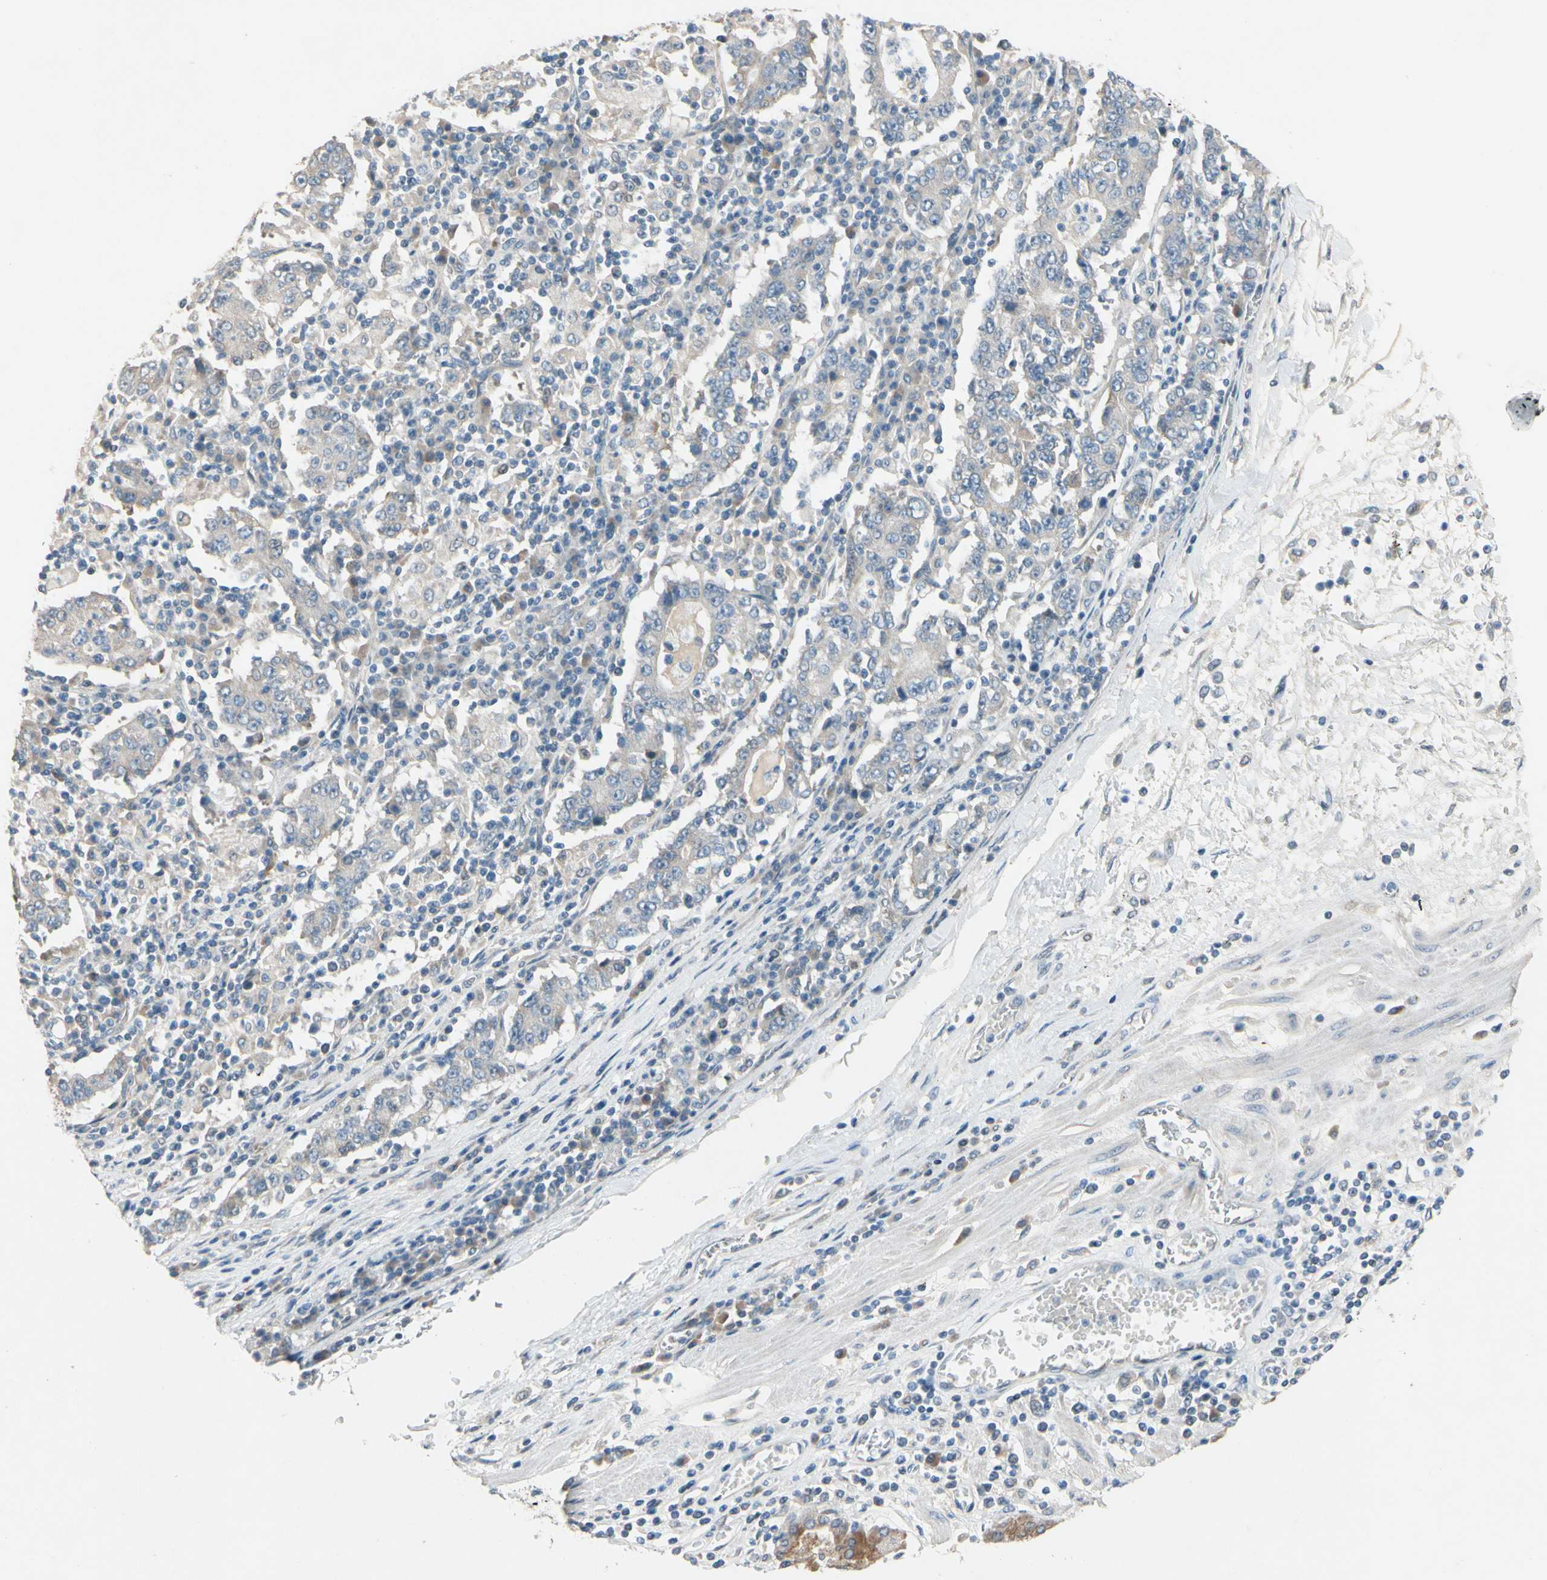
{"staining": {"intensity": "weak", "quantity": "25%-75%", "location": "cytoplasmic/membranous"}, "tissue": "stomach cancer", "cell_type": "Tumor cells", "image_type": "cancer", "snomed": [{"axis": "morphology", "description": "Normal tissue, NOS"}, {"axis": "morphology", "description": "Adenocarcinoma, NOS"}, {"axis": "topography", "description": "Stomach, upper"}, {"axis": "topography", "description": "Stomach"}], "caption": "The immunohistochemical stain highlights weak cytoplasmic/membranous staining in tumor cells of adenocarcinoma (stomach) tissue.", "gene": "PIP5K1B", "patient": {"sex": "male", "age": 59}}